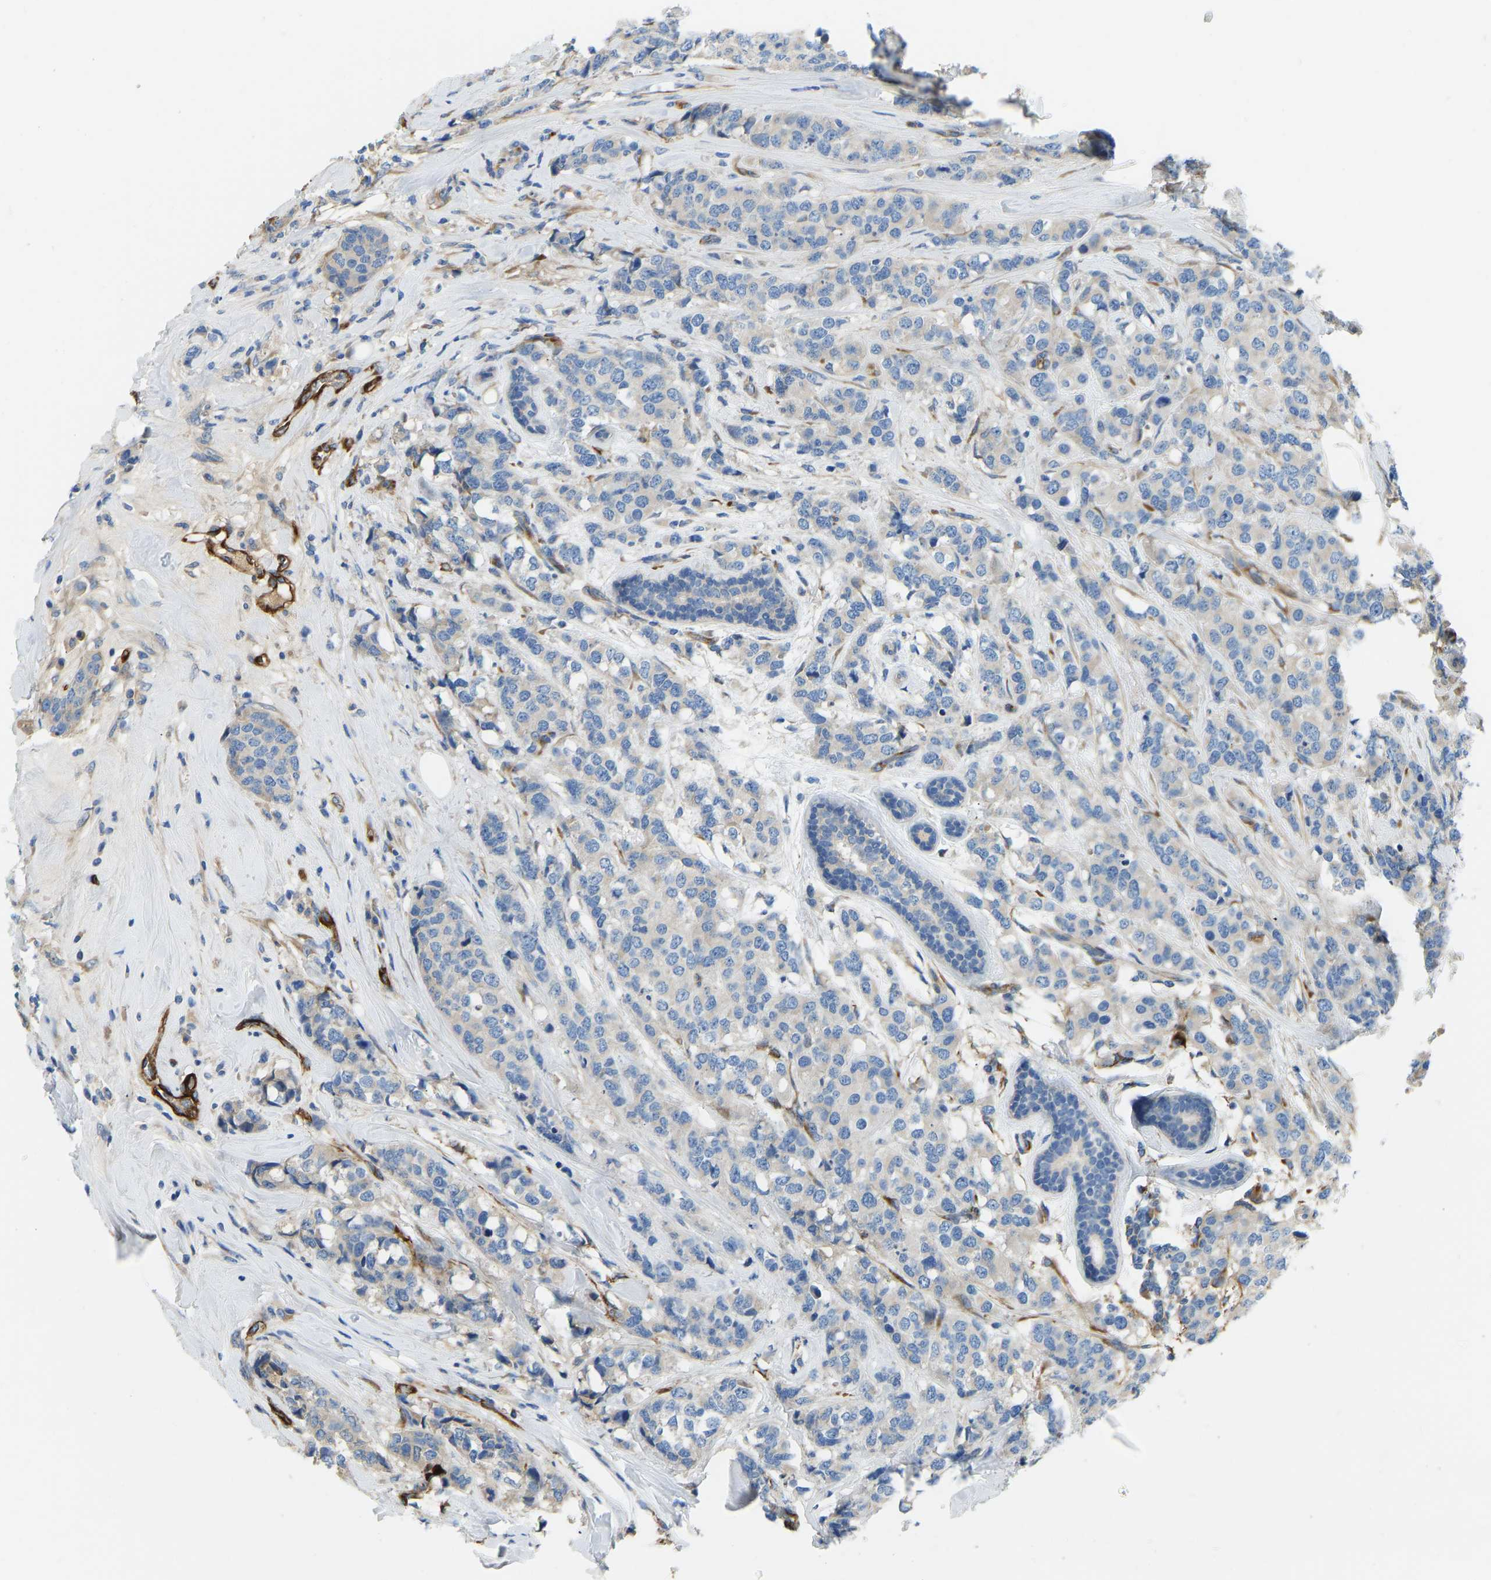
{"staining": {"intensity": "negative", "quantity": "none", "location": "none"}, "tissue": "breast cancer", "cell_type": "Tumor cells", "image_type": "cancer", "snomed": [{"axis": "morphology", "description": "Lobular carcinoma"}, {"axis": "topography", "description": "Breast"}], "caption": "This is an immunohistochemistry histopathology image of breast cancer (lobular carcinoma). There is no positivity in tumor cells.", "gene": "COL15A1", "patient": {"sex": "female", "age": 59}}